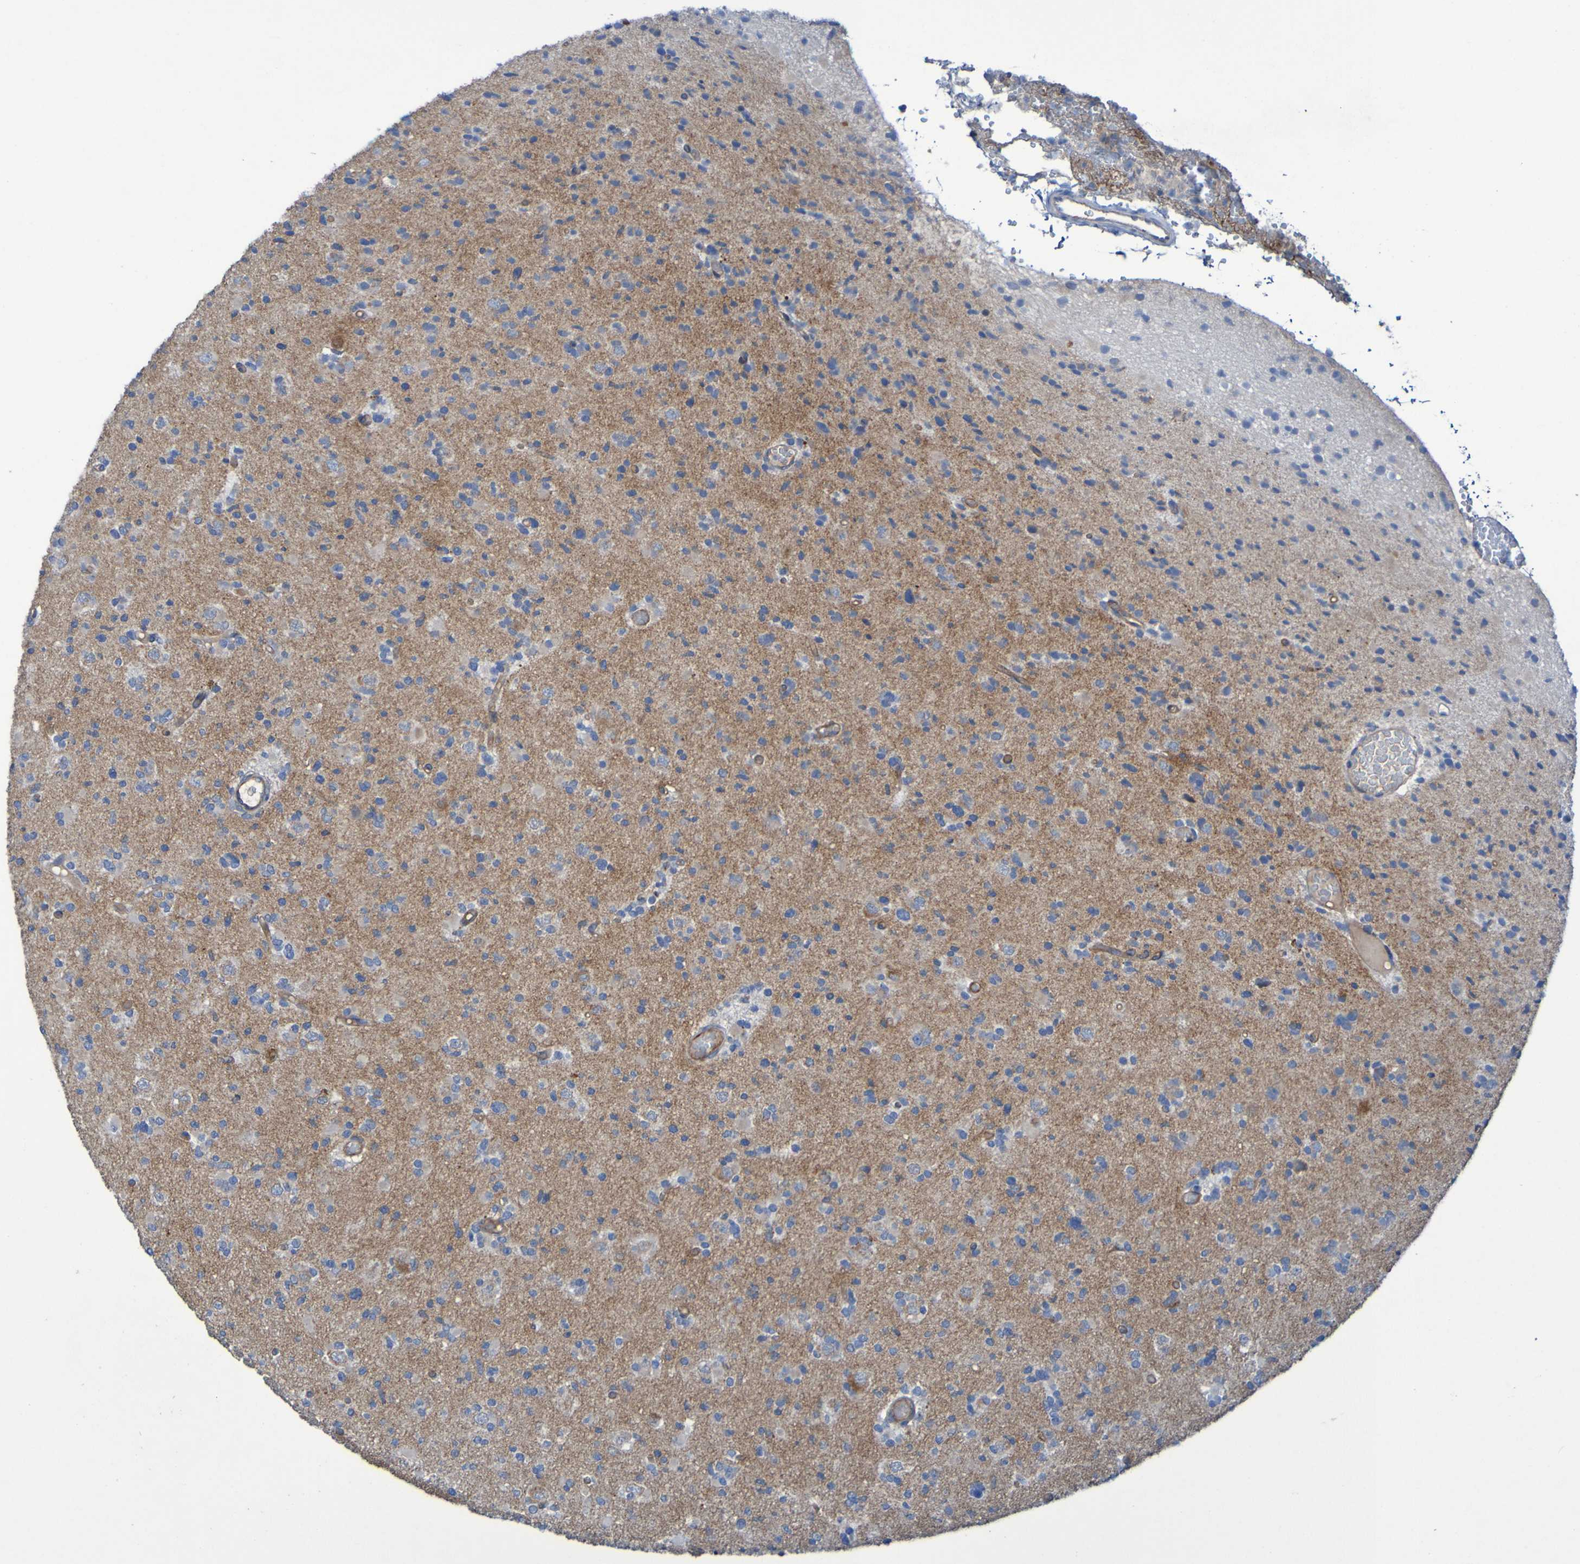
{"staining": {"intensity": "weak", "quantity": "<25%", "location": "cytoplasmic/membranous"}, "tissue": "glioma", "cell_type": "Tumor cells", "image_type": "cancer", "snomed": [{"axis": "morphology", "description": "Glioma, malignant, Low grade"}, {"axis": "topography", "description": "Brain"}], "caption": "Immunohistochemistry (IHC) photomicrograph of neoplastic tissue: human glioma stained with DAB (3,3'-diaminobenzidine) shows no significant protein expression in tumor cells.", "gene": "ARHGEF16", "patient": {"sex": "female", "age": 22}}